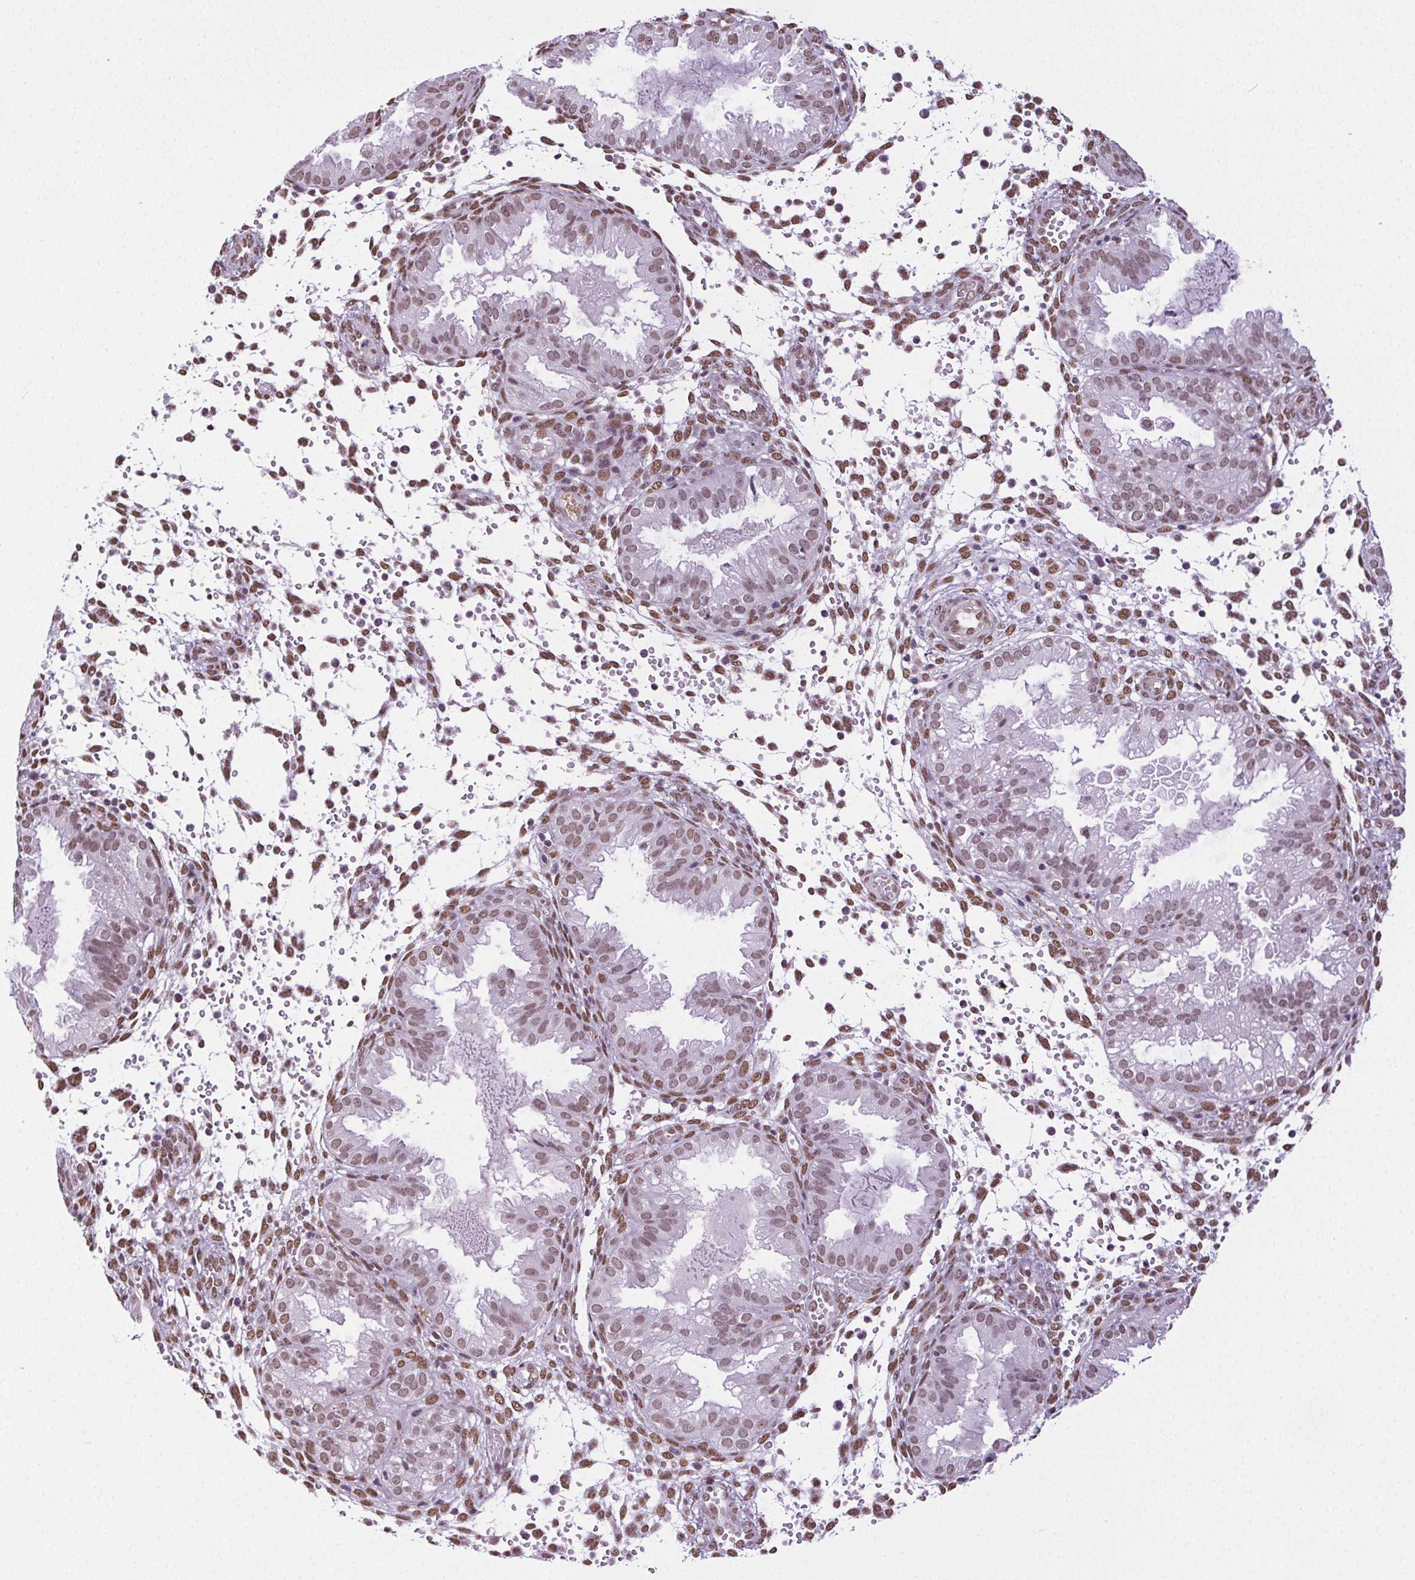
{"staining": {"intensity": "moderate", "quantity": "25%-75%", "location": "nuclear"}, "tissue": "endometrium", "cell_type": "Cells in endometrial stroma", "image_type": "normal", "snomed": [{"axis": "morphology", "description": "Normal tissue, NOS"}, {"axis": "topography", "description": "Endometrium"}], "caption": "A photomicrograph of endometrium stained for a protein shows moderate nuclear brown staining in cells in endometrial stroma.", "gene": "GP6", "patient": {"sex": "female", "age": 33}}